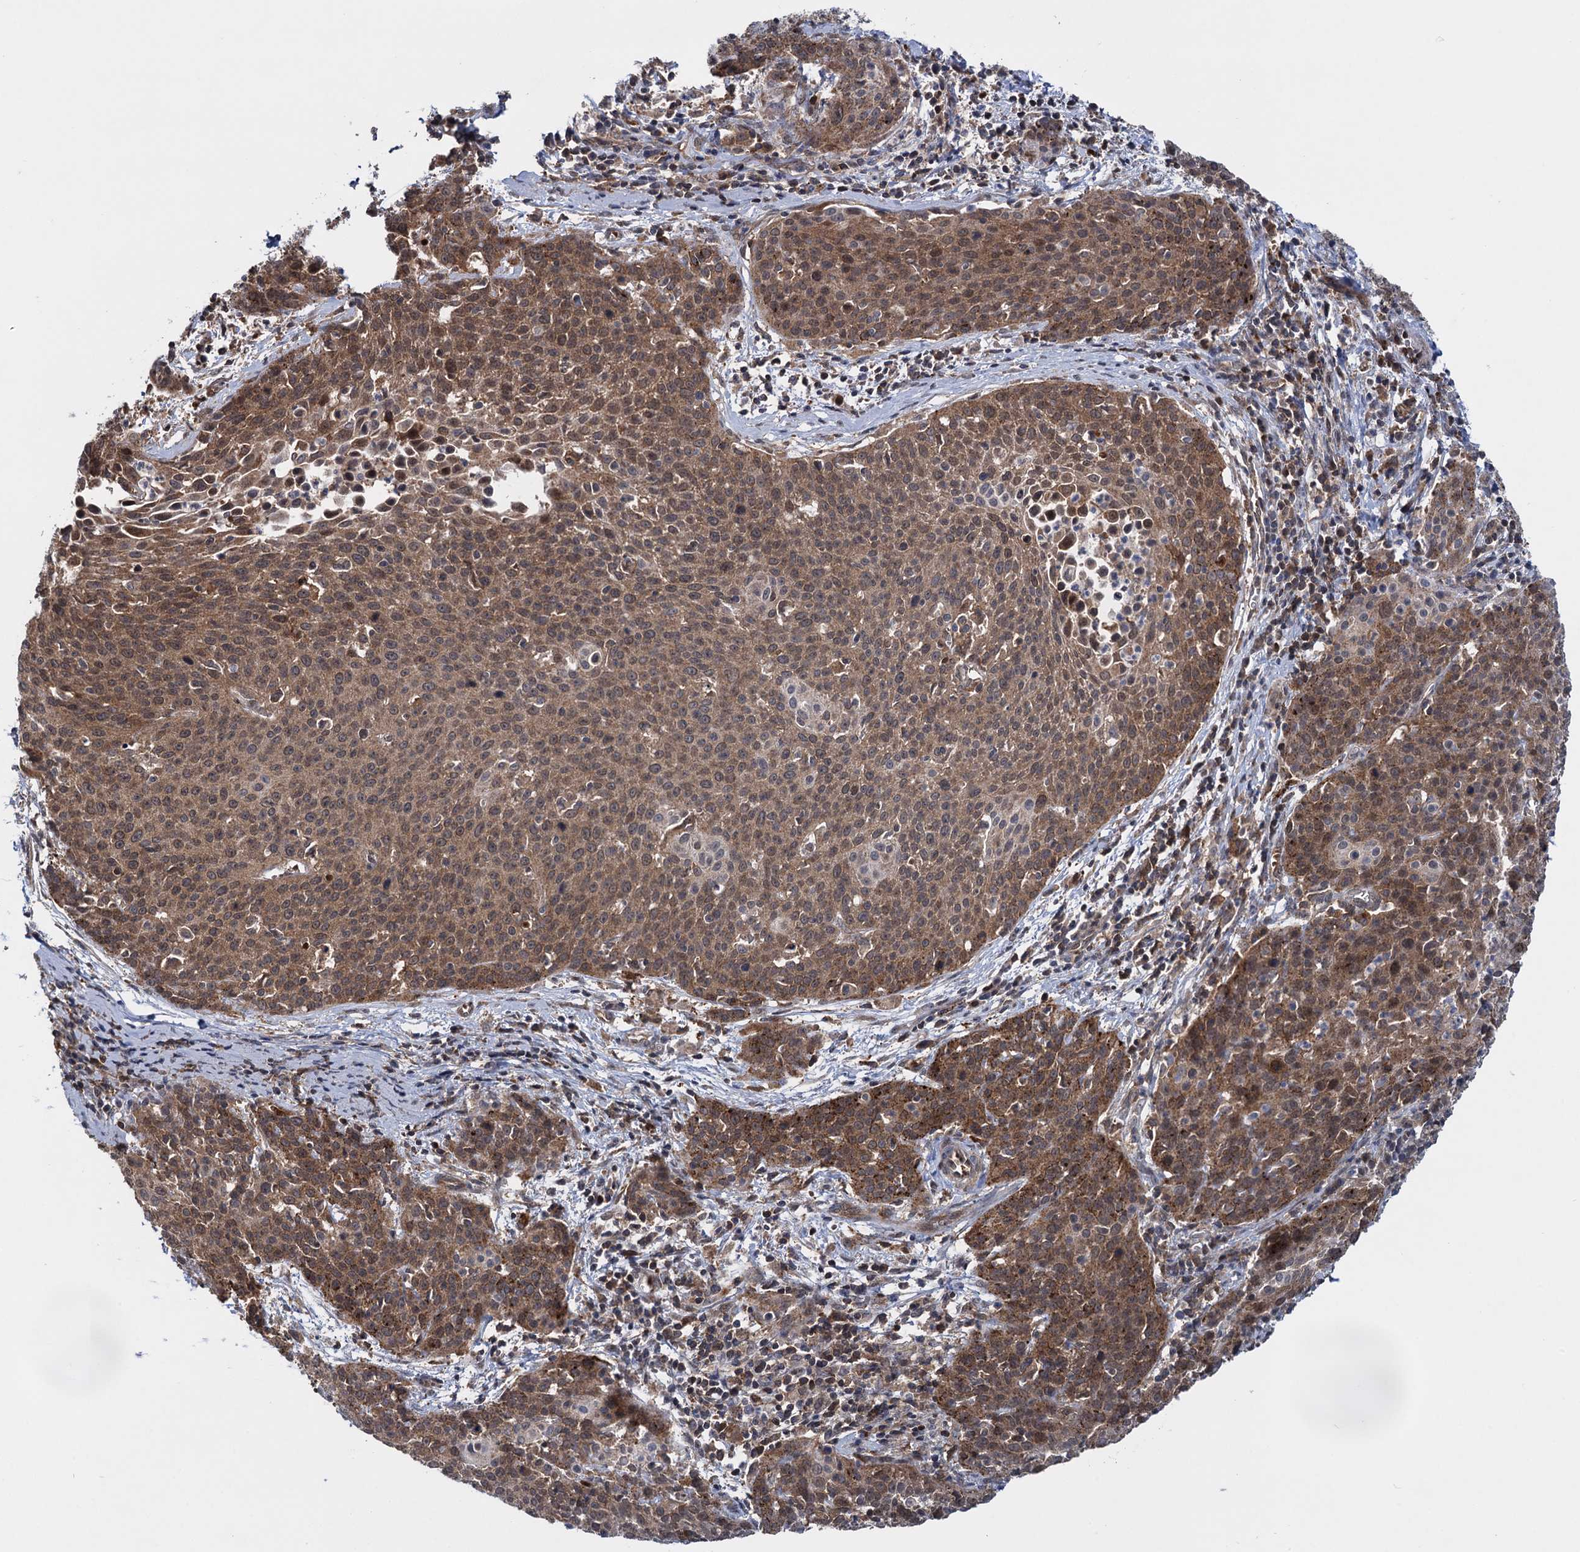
{"staining": {"intensity": "moderate", "quantity": ">75%", "location": "cytoplasmic/membranous"}, "tissue": "cervical cancer", "cell_type": "Tumor cells", "image_type": "cancer", "snomed": [{"axis": "morphology", "description": "Squamous cell carcinoma, NOS"}, {"axis": "topography", "description": "Cervix"}], "caption": "The photomicrograph exhibits immunohistochemical staining of squamous cell carcinoma (cervical). There is moderate cytoplasmic/membranous positivity is identified in approximately >75% of tumor cells.", "gene": "GLO1", "patient": {"sex": "female", "age": 38}}